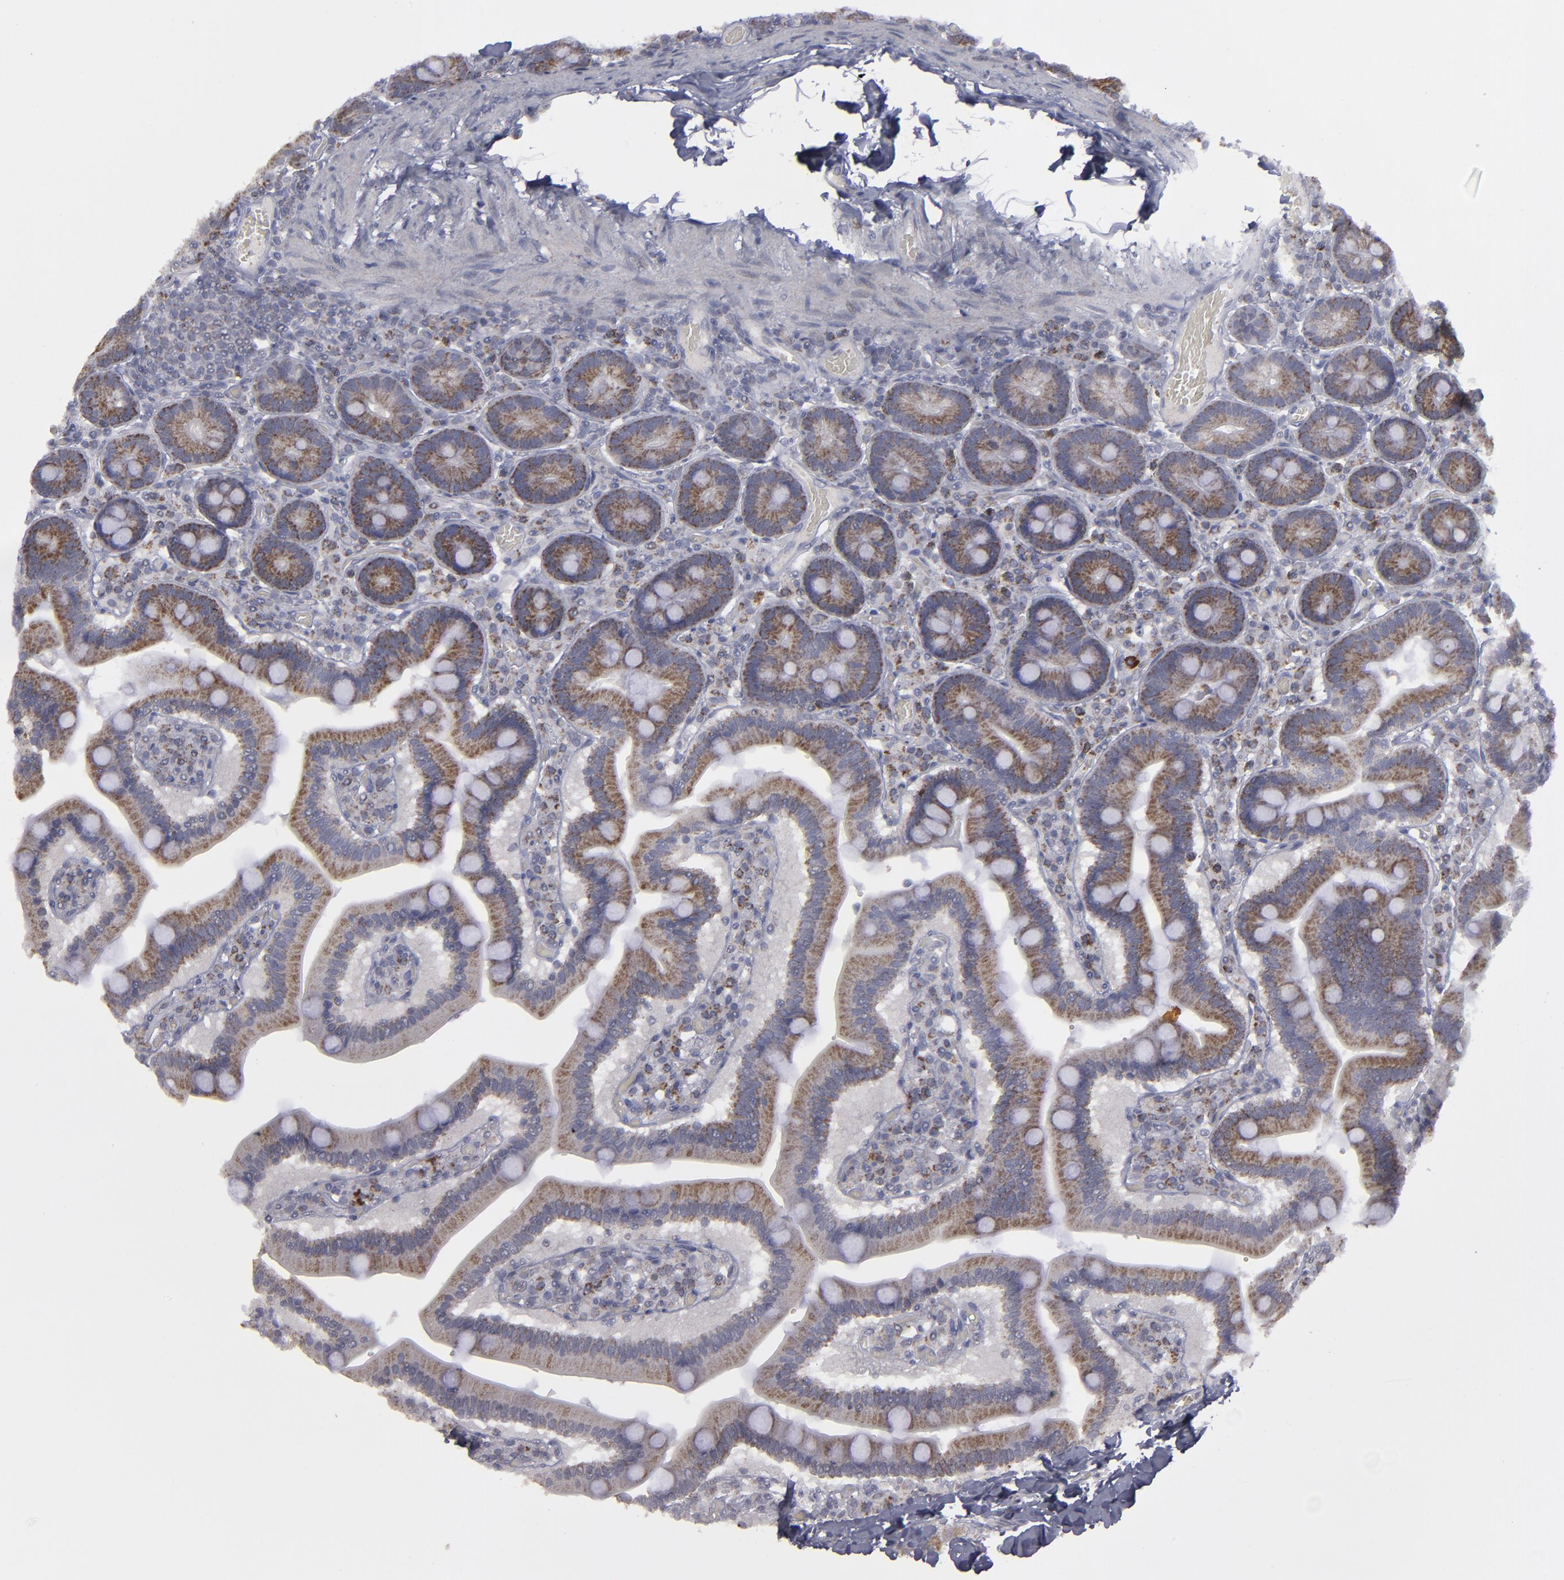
{"staining": {"intensity": "moderate", "quantity": ">75%", "location": "cytoplasmic/membranous"}, "tissue": "duodenum", "cell_type": "Glandular cells", "image_type": "normal", "snomed": [{"axis": "morphology", "description": "Normal tissue, NOS"}, {"axis": "topography", "description": "Duodenum"}], "caption": "A medium amount of moderate cytoplasmic/membranous positivity is appreciated in about >75% of glandular cells in unremarkable duodenum. Nuclei are stained in blue.", "gene": "MYOM2", "patient": {"sex": "male", "age": 66}}